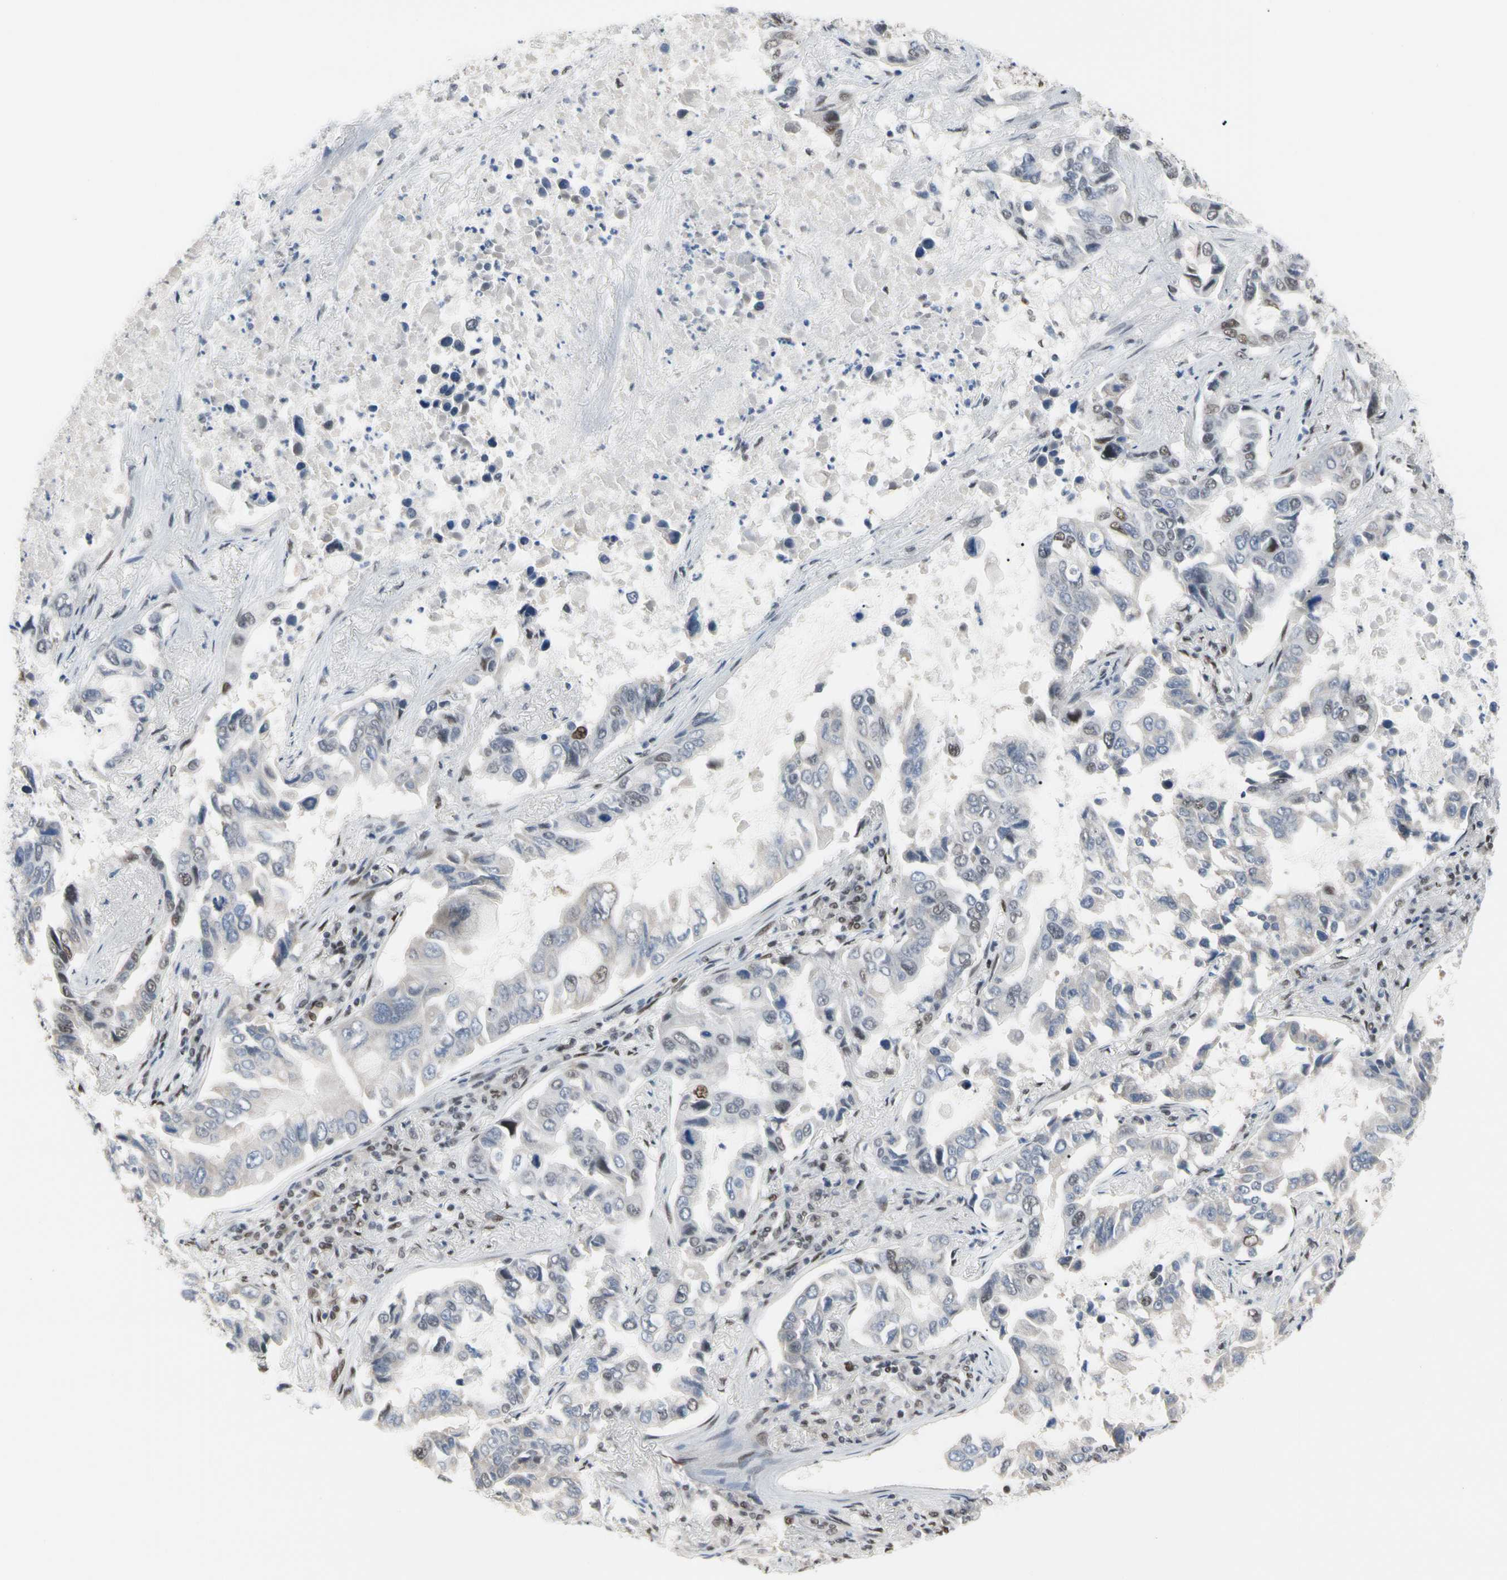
{"staining": {"intensity": "weak", "quantity": "25%-75%", "location": "nuclear"}, "tissue": "lung cancer", "cell_type": "Tumor cells", "image_type": "cancer", "snomed": [{"axis": "morphology", "description": "Adenocarcinoma, NOS"}, {"axis": "topography", "description": "Lung"}], "caption": "IHC staining of lung cancer (adenocarcinoma), which displays low levels of weak nuclear expression in approximately 25%-75% of tumor cells indicating weak nuclear protein positivity. The staining was performed using DAB (brown) for protein detection and nuclei were counterstained in hematoxylin (blue).", "gene": "FAM98B", "patient": {"sex": "male", "age": 64}}